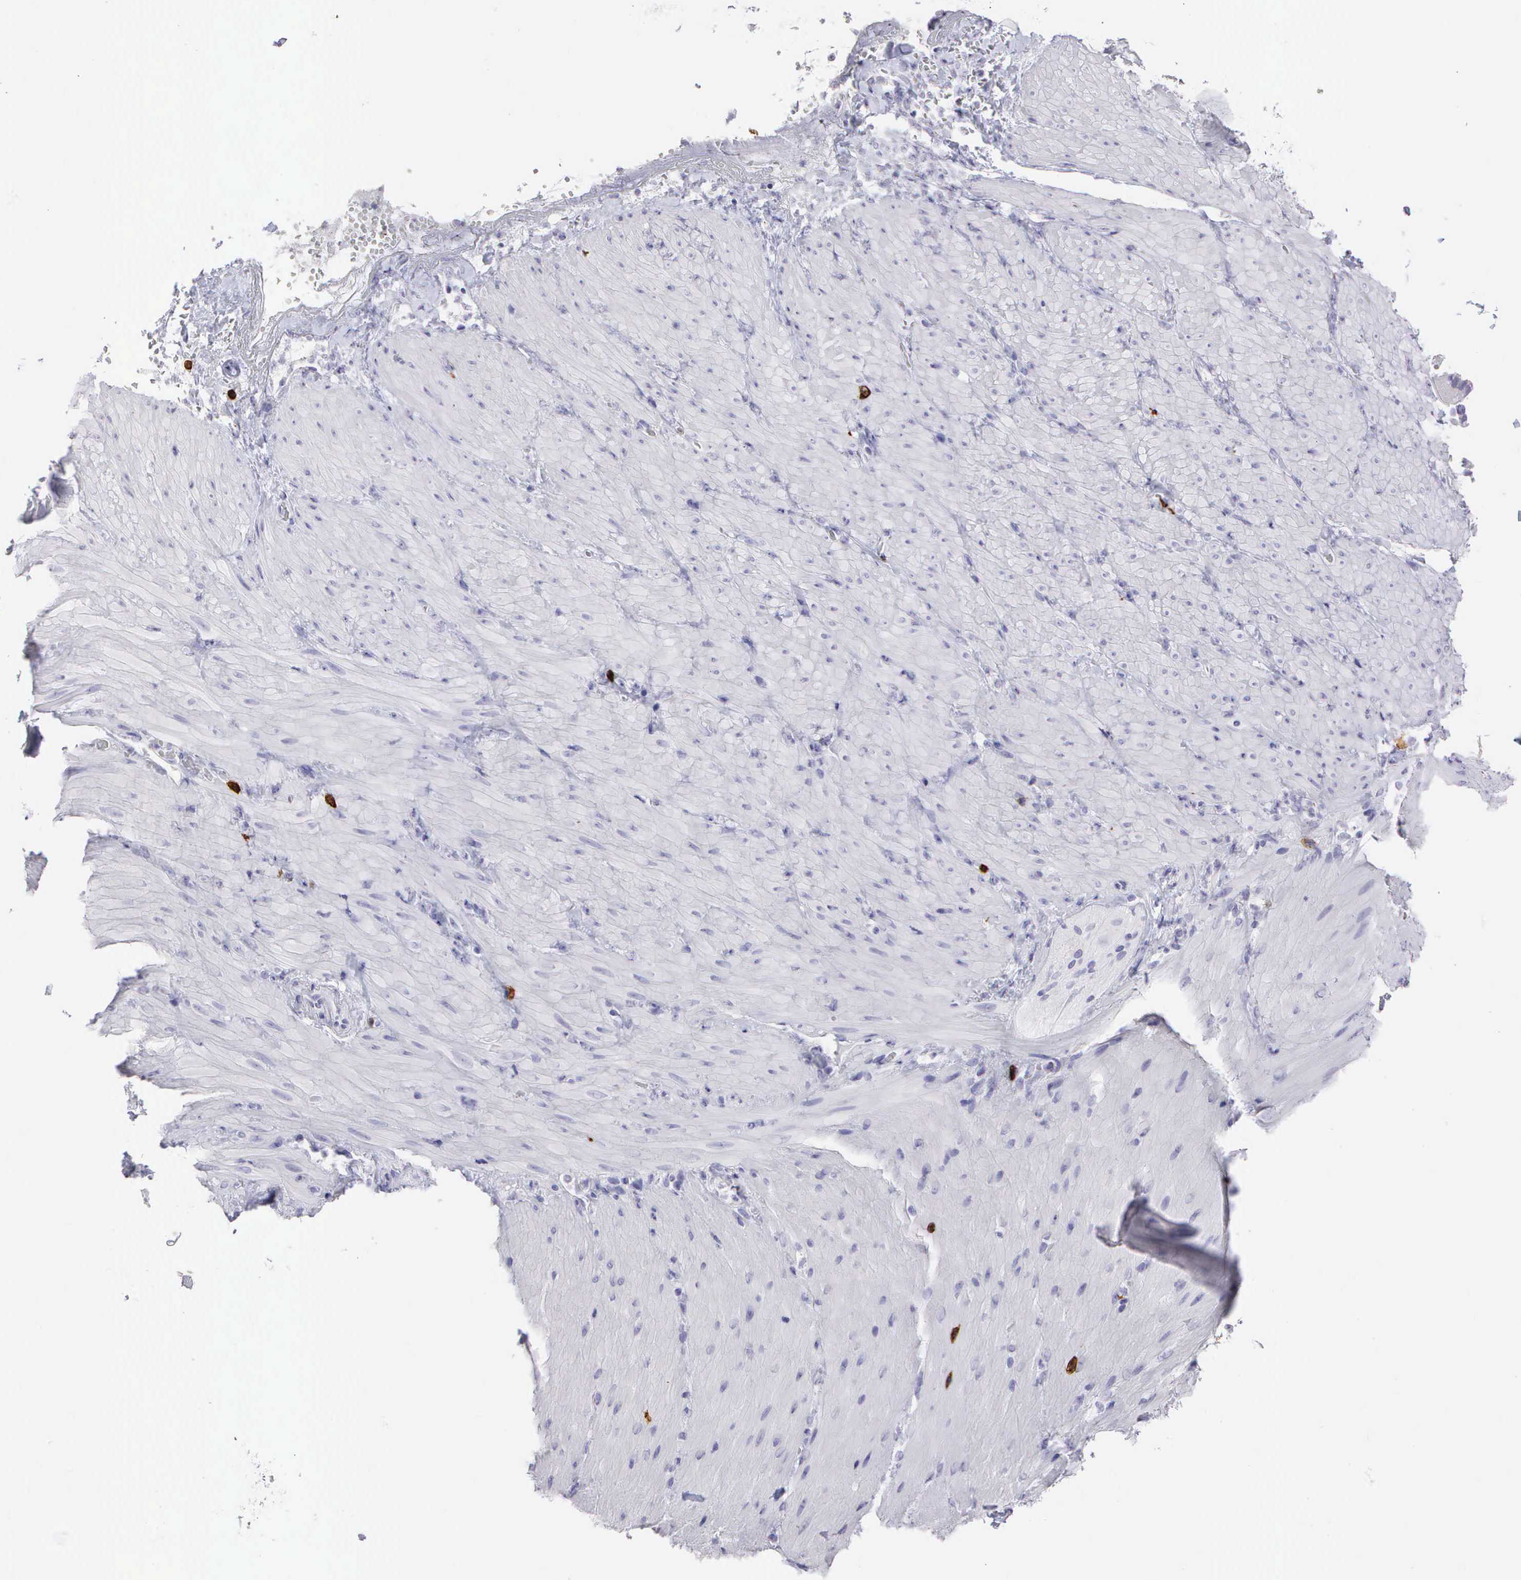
{"staining": {"intensity": "negative", "quantity": "none", "location": "none"}, "tissue": "smooth muscle", "cell_type": "Smooth muscle cells", "image_type": "normal", "snomed": [{"axis": "morphology", "description": "Normal tissue, NOS"}, {"axis": "topography", "description": "Duodenum"}], "caption": "Protein analysis of unremarkable smooth muscle demonstrates no significant positivity in smooth muscle cells. (DAB immunohistochemistry visualized using brightfield microscopy, high magnification).", "gene": "CD8A", "patient": {"sex": "male", "age": 63}}